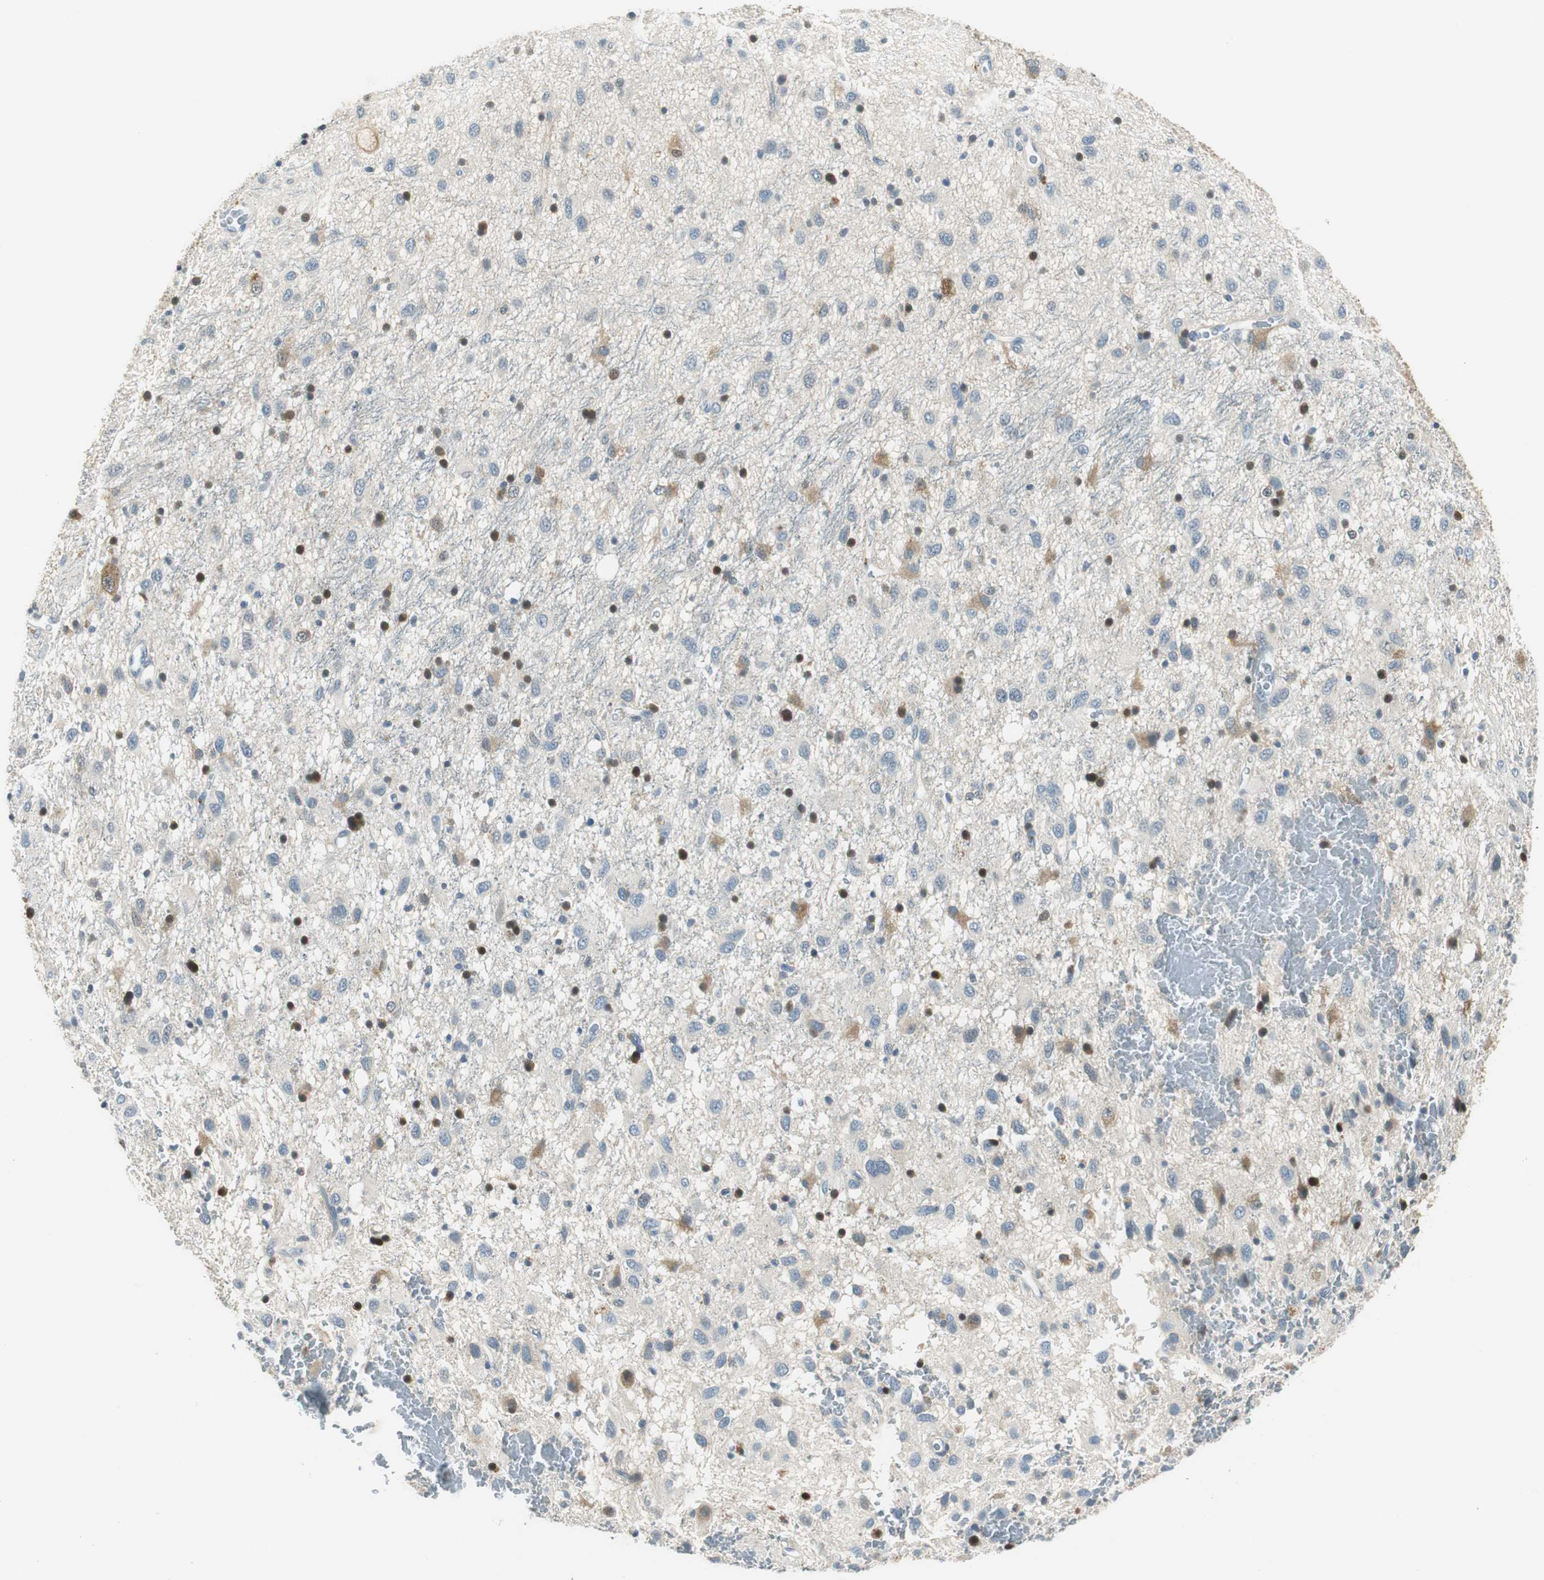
{"staining": {"intensity": "moderate", "quantity": "<25%", "location": "cytoplasmic/membranous,nuclear"}, "tissue": "glioma", "cell_type": "Tumor cells", "image_type": "cancer", "snomed": [{"axis": "morphology", "description": "Glioma, malignant, Low grade"}, {"axis": "topography", "description": "Brain"}], "caption": "This is an image of immunohistochemistry (IHC) staining of low-grade glioma (malignant), which shows moderate expression in the cytoplasmic/membranous and nuclear of tumor cells.", "gene": "ME1", "patient": {"sex": "male", "age": 77}}